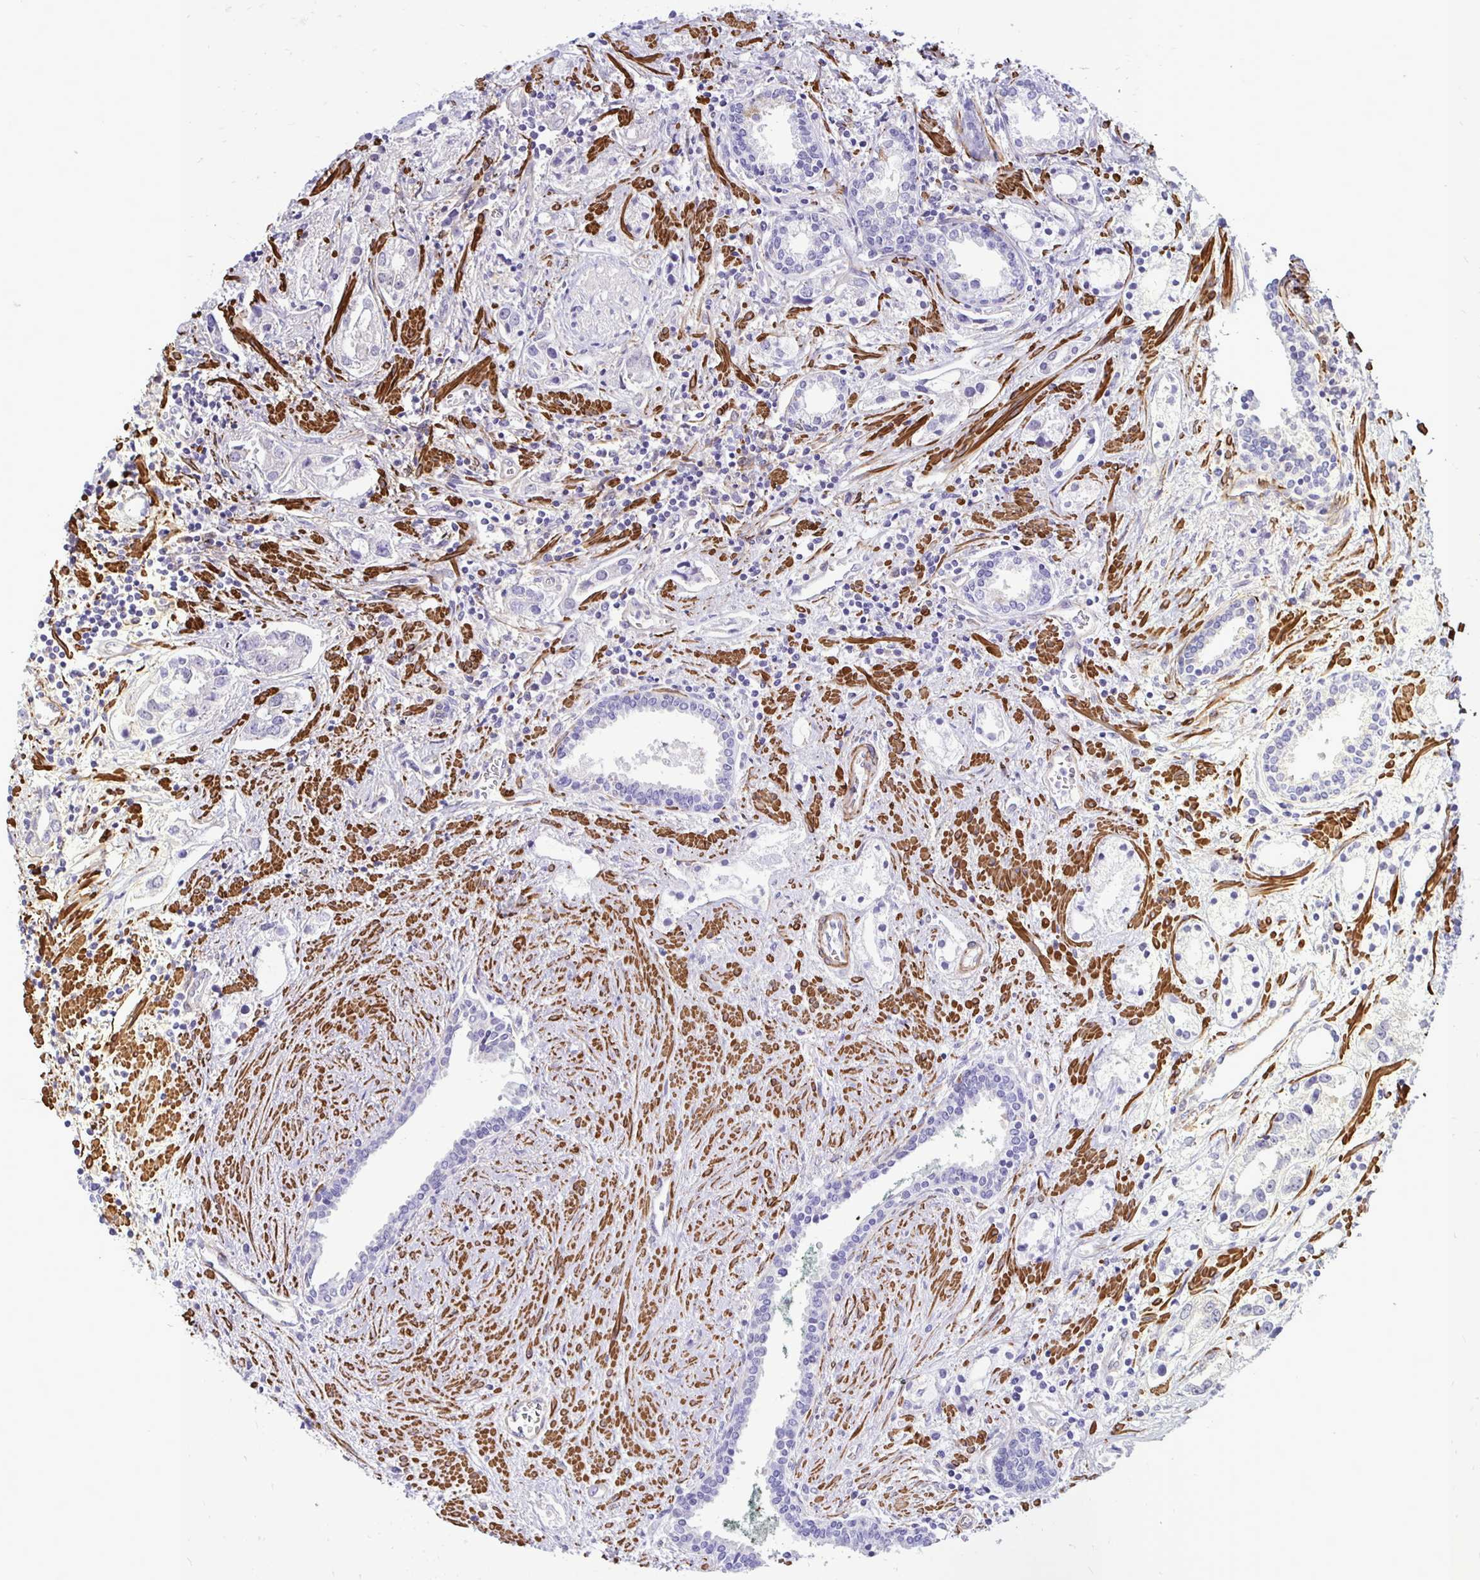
{"staining": {"intensity": "negative", "quantity": "none", "location": "none"}, "tissue": "prostate cancer", "cell_type": "Tumor cells", "image_type": "cancer", "snomed": [{"axis": "morphology", "description": "Adenocarcinoma, Medium grade"}, {"axis": "topography", "description": "Prostate"}], "caption": "A high-resolution image shows immunohistochemistry staining of prostate medium-grade adenocarcinoma, which reveals no significant expression in tumor cells.", "gene": "CTPS1", "patient": {"sex": "male", "age": 57}}